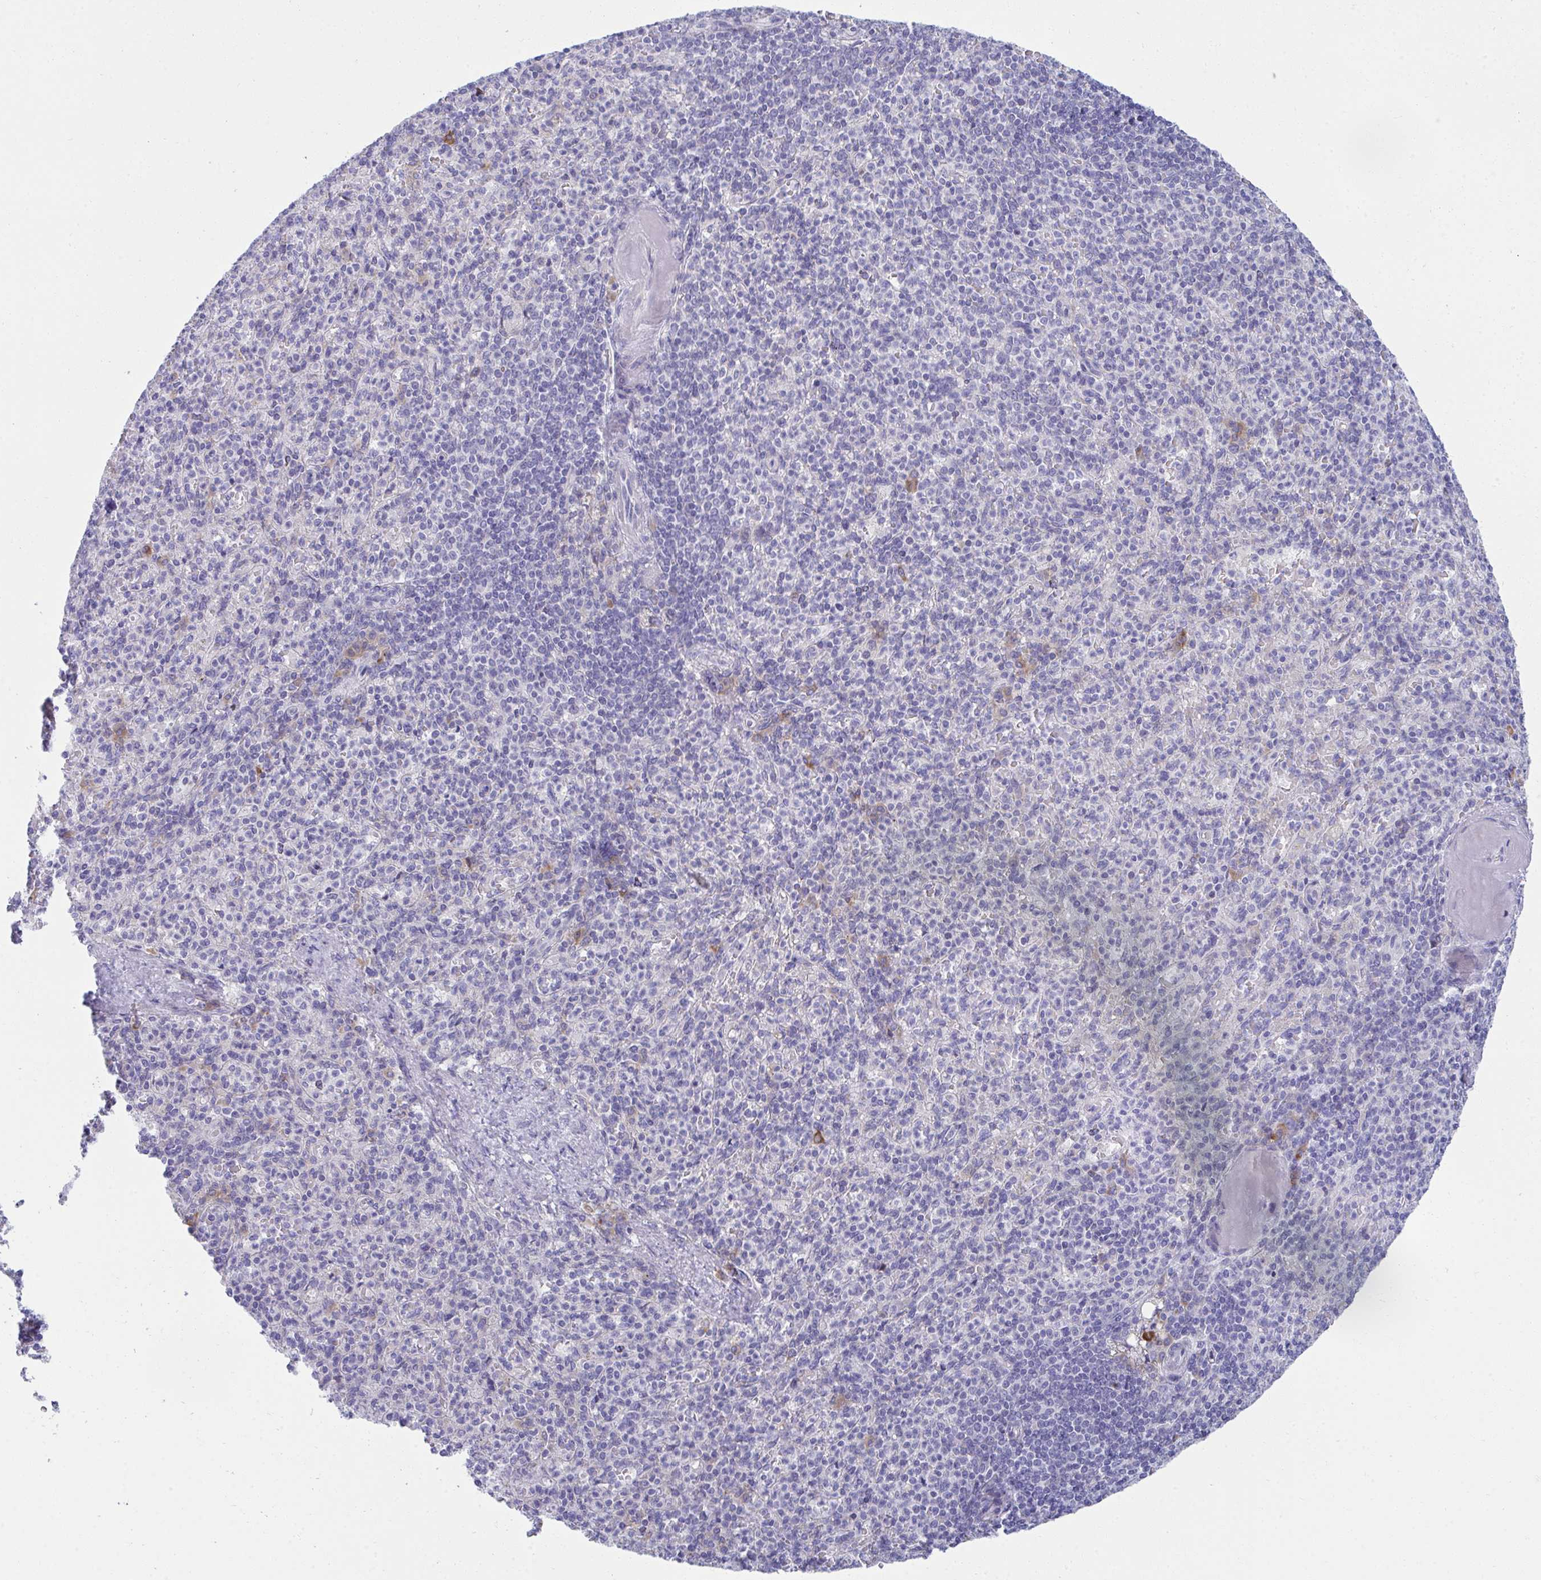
{"staining": {"intensity": "negative", "quantity": "none", "location": "none"}, "tissue": "spleen", "cell_type": "Cells in red pulp", "image_type": "normal", "snomed": [{"axis": "morphology", "description": "Normal tissue, NOS"}, {"axis": "topography", "description": "Spleen"}], "caption": "The image shows no significant expression in cells in red pulp of spleen. (DAB (3,3'-diaminobenzidine) immunohistochemistry visualized using brightfield microscopy, high magnification).", "gene": "FASLG", "patient": {"sex": "female", "age": 74}}